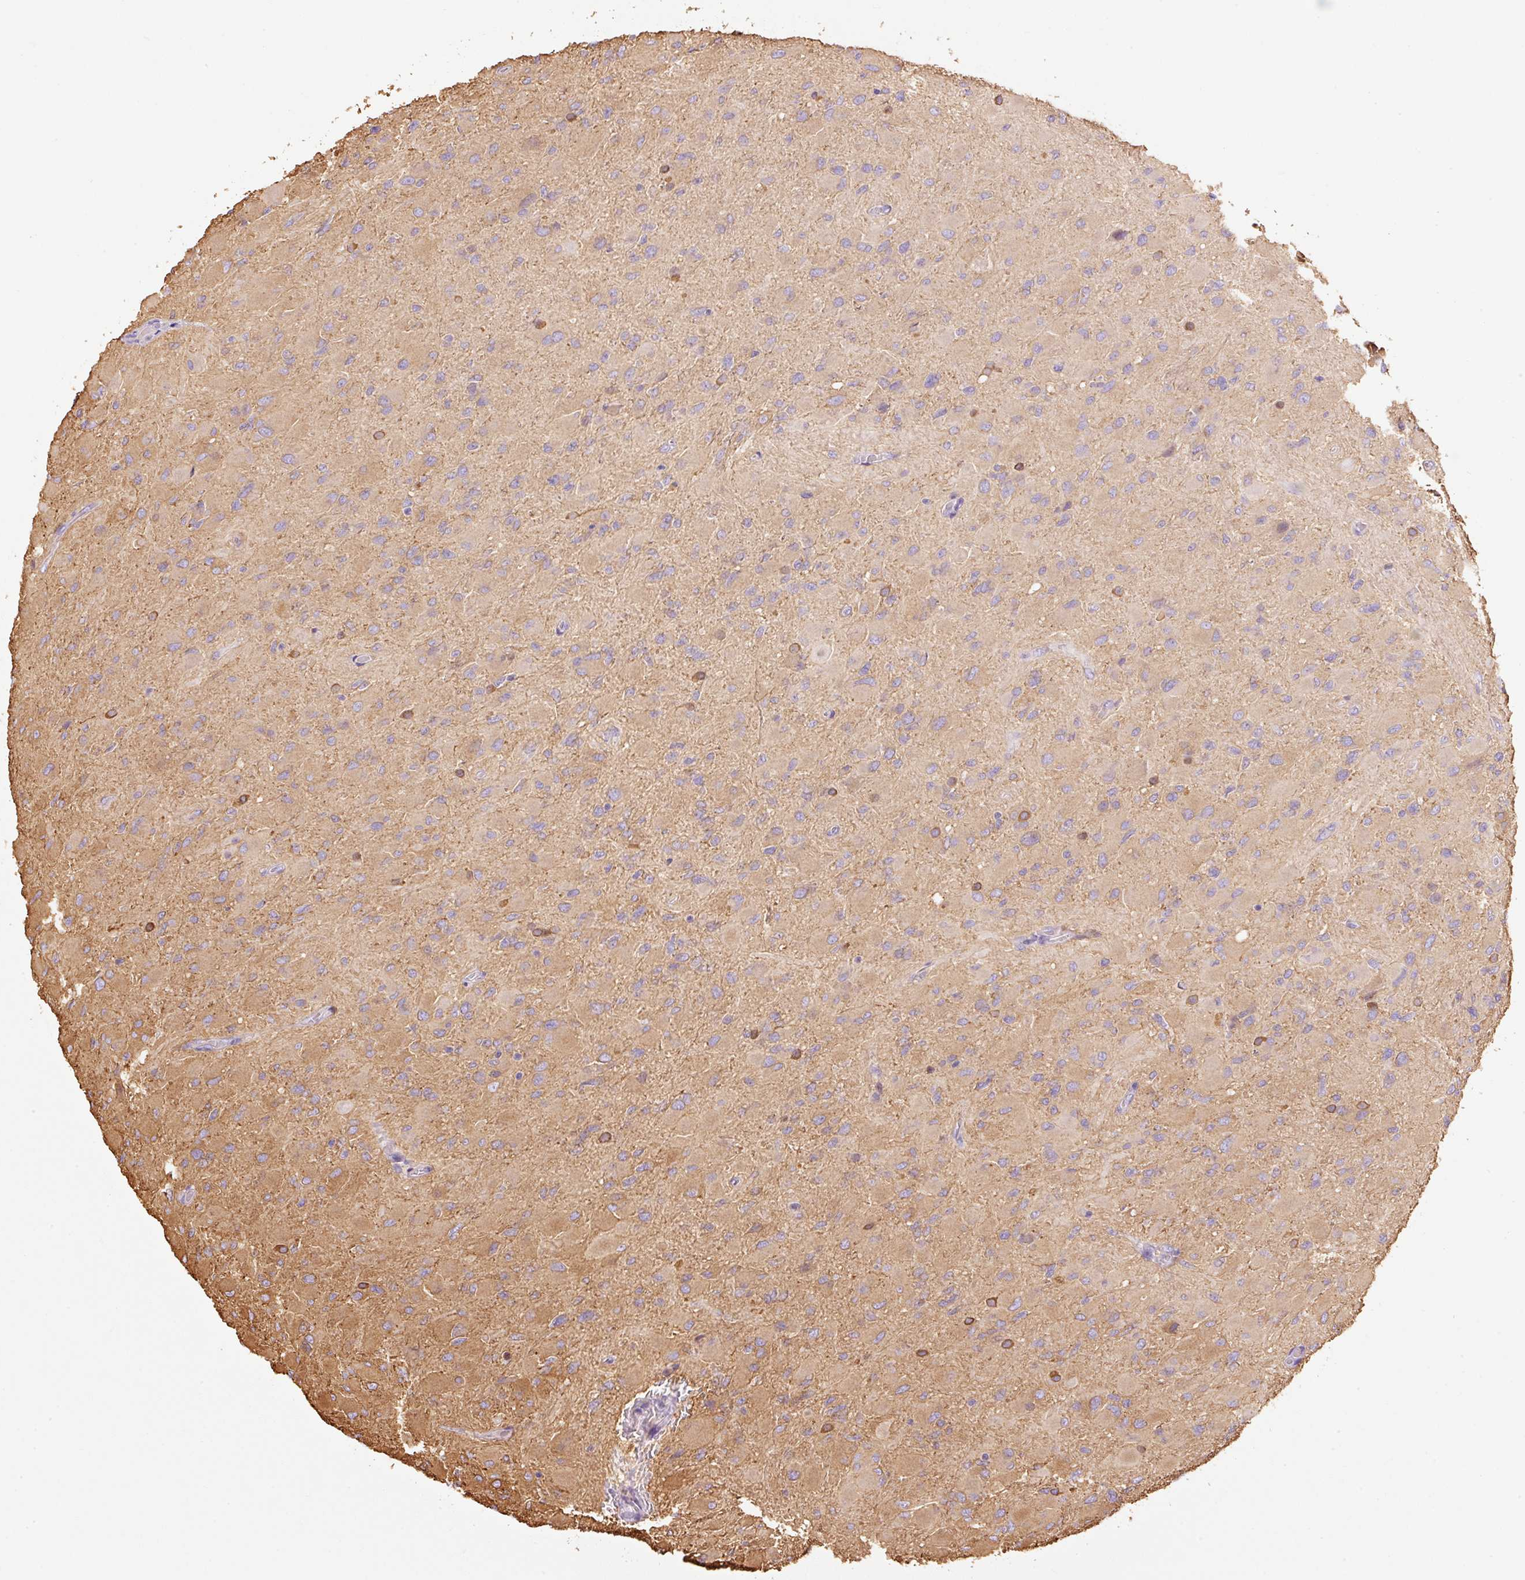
{"staining": {"intensity": "moderate", "quantity": "25%-75%", "location": "cytoplasmic/membranous"}, "tissue": "glioma", "cell_type": "Tumor cells", "image_type": "cancer", "snomed": [{"axis": "morphology", "description": "Glioma, malignant, High grade"}, {"axis": "topography", "description": "Cerebral cortex"}], "caption": "Glioma stained for a protein reveals moderate cytoplasmic/membranous positivity in tumor cells.", "gene": "IL10RB", "patient": {"sex": "female", "age": 36}}